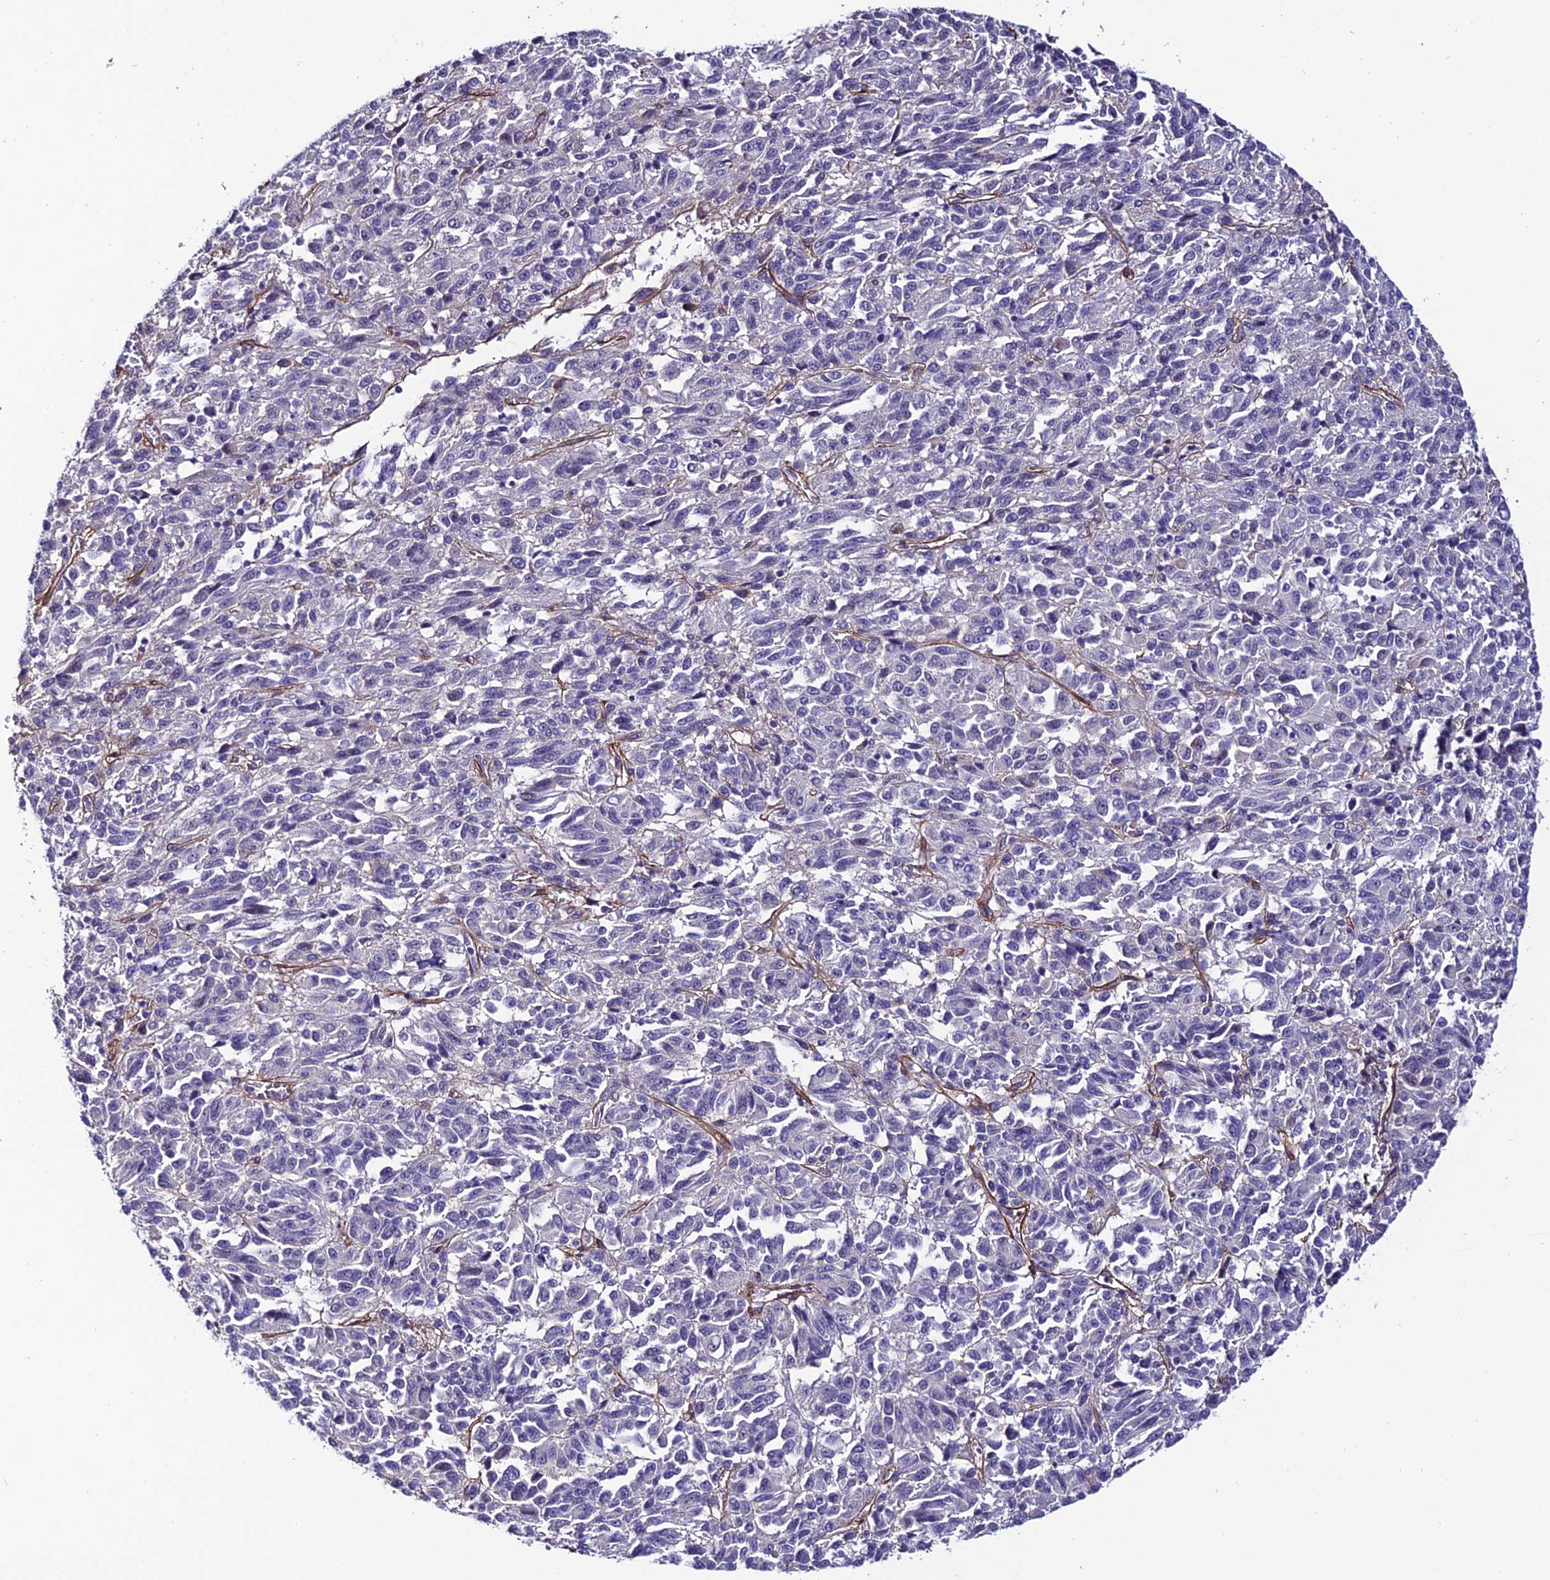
{"staining": {"intensity": "negative", "quantity": "none", "location": "none"}, "tissue": "melanoma", "cell_type": "Tumor cells", "image_type": "cancer", "snomed": [{"axis": "morphology", "description": "Malignant melanoma, Metastatic site"}, {"axis": "topography", "description": "Lung"}], "caption": "A micrograph of malignant melanoma (metastatic site) stained for a protein reveals no brown staining in tumor cells. Brightfield microscopy of immunohistochemistry (IHC) stained with DAB (3,3'-diaminobenzidine) (brown) and hematoxylin (blue), captured at high magnification.", "gene": "SYT15", "patient": {"sex": "male", "age": 64}}